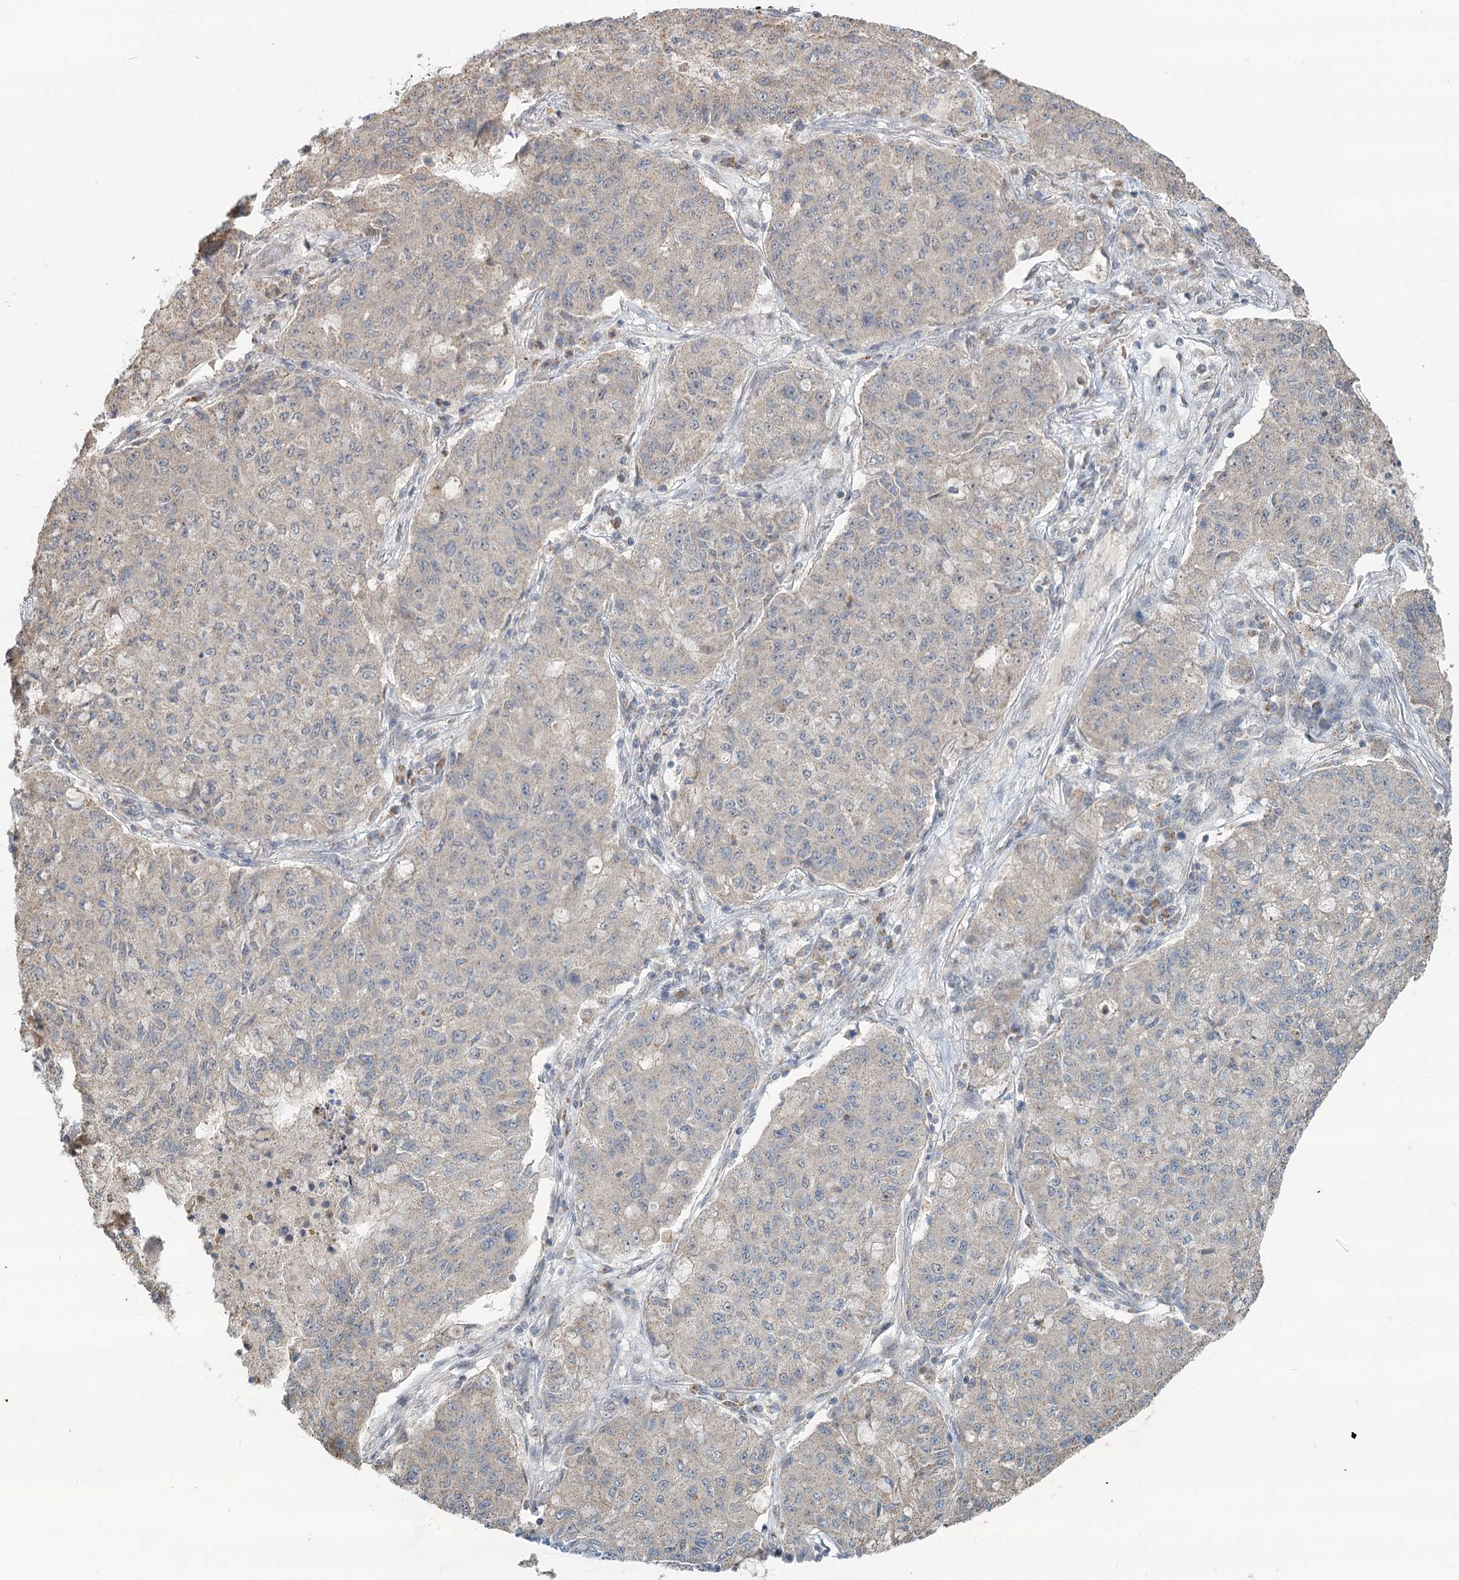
{"staining": {"intensity": "negative", "quantity": "none", "location": "none"}, "tissue": "lung cancer", "cell_type": "Tumor cells", "image_type": "cancer", "snomed": [{"axis": "morphology", "description": "Squamous cell carcinoma, NOS"}, {"axis": "topography", "description": "Lung"}], "caption": "Tumor cells are negative for protein expression in human lung cancer.", "gene": "GPALPP1", "patient": {"sex": "male", "age": 74}}